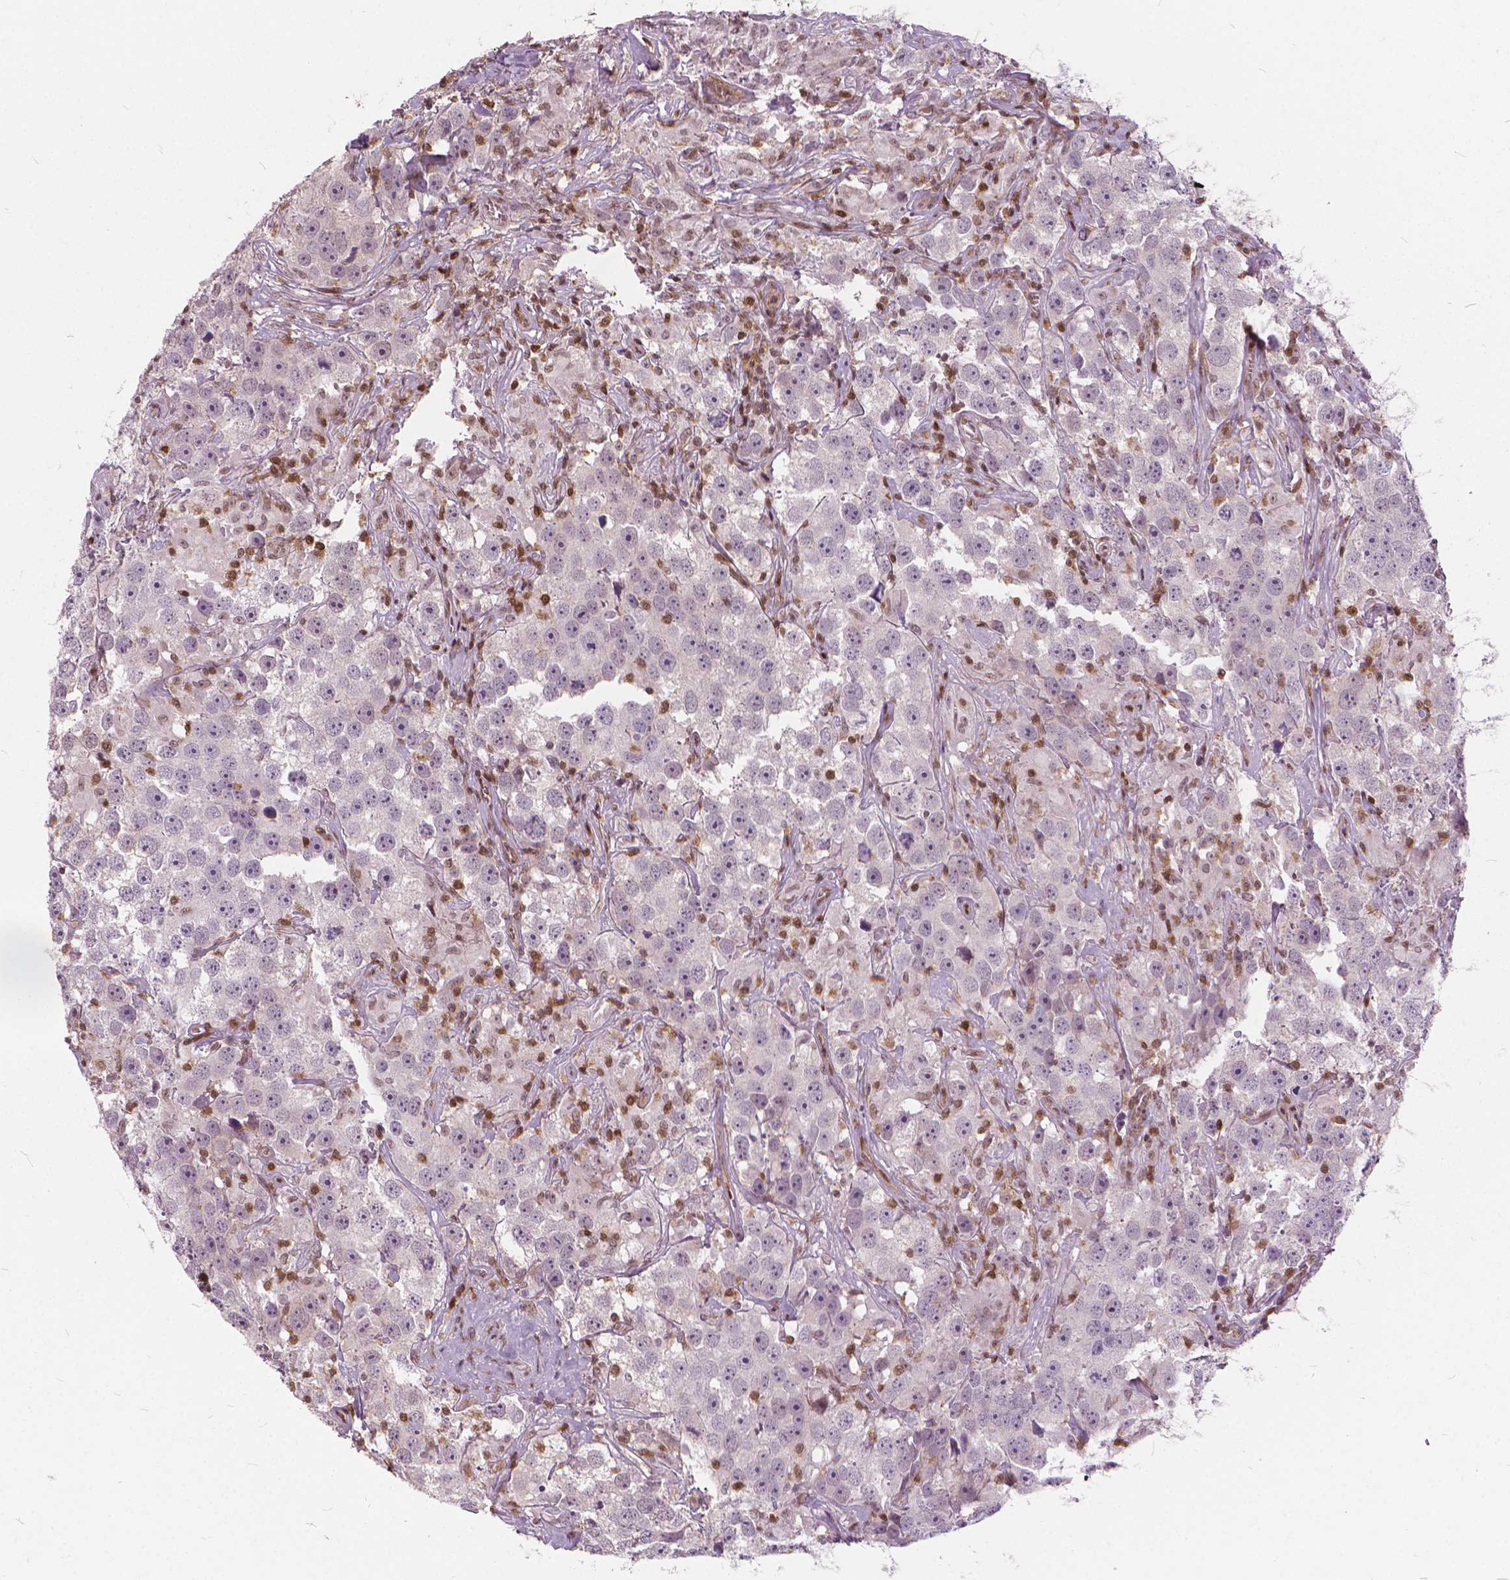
{"staining": {"intensity": "negative", "quantity": "none", "location": "none"}, "tissue": "testis cancer", "cell_type": "Tumor cells", "image_type": "cancer", "snomed": [{"axis": "morphology", "description": "Seminoma, NOS"}, {"axis": "topography", "description": "Testis"}], "caption": "An image of testis cancer (seminoma) stained for a protein reveals no brown staining in tumor cells.", "gene": "STAT5B", "patient": {"sex": "male", "age": 49}}